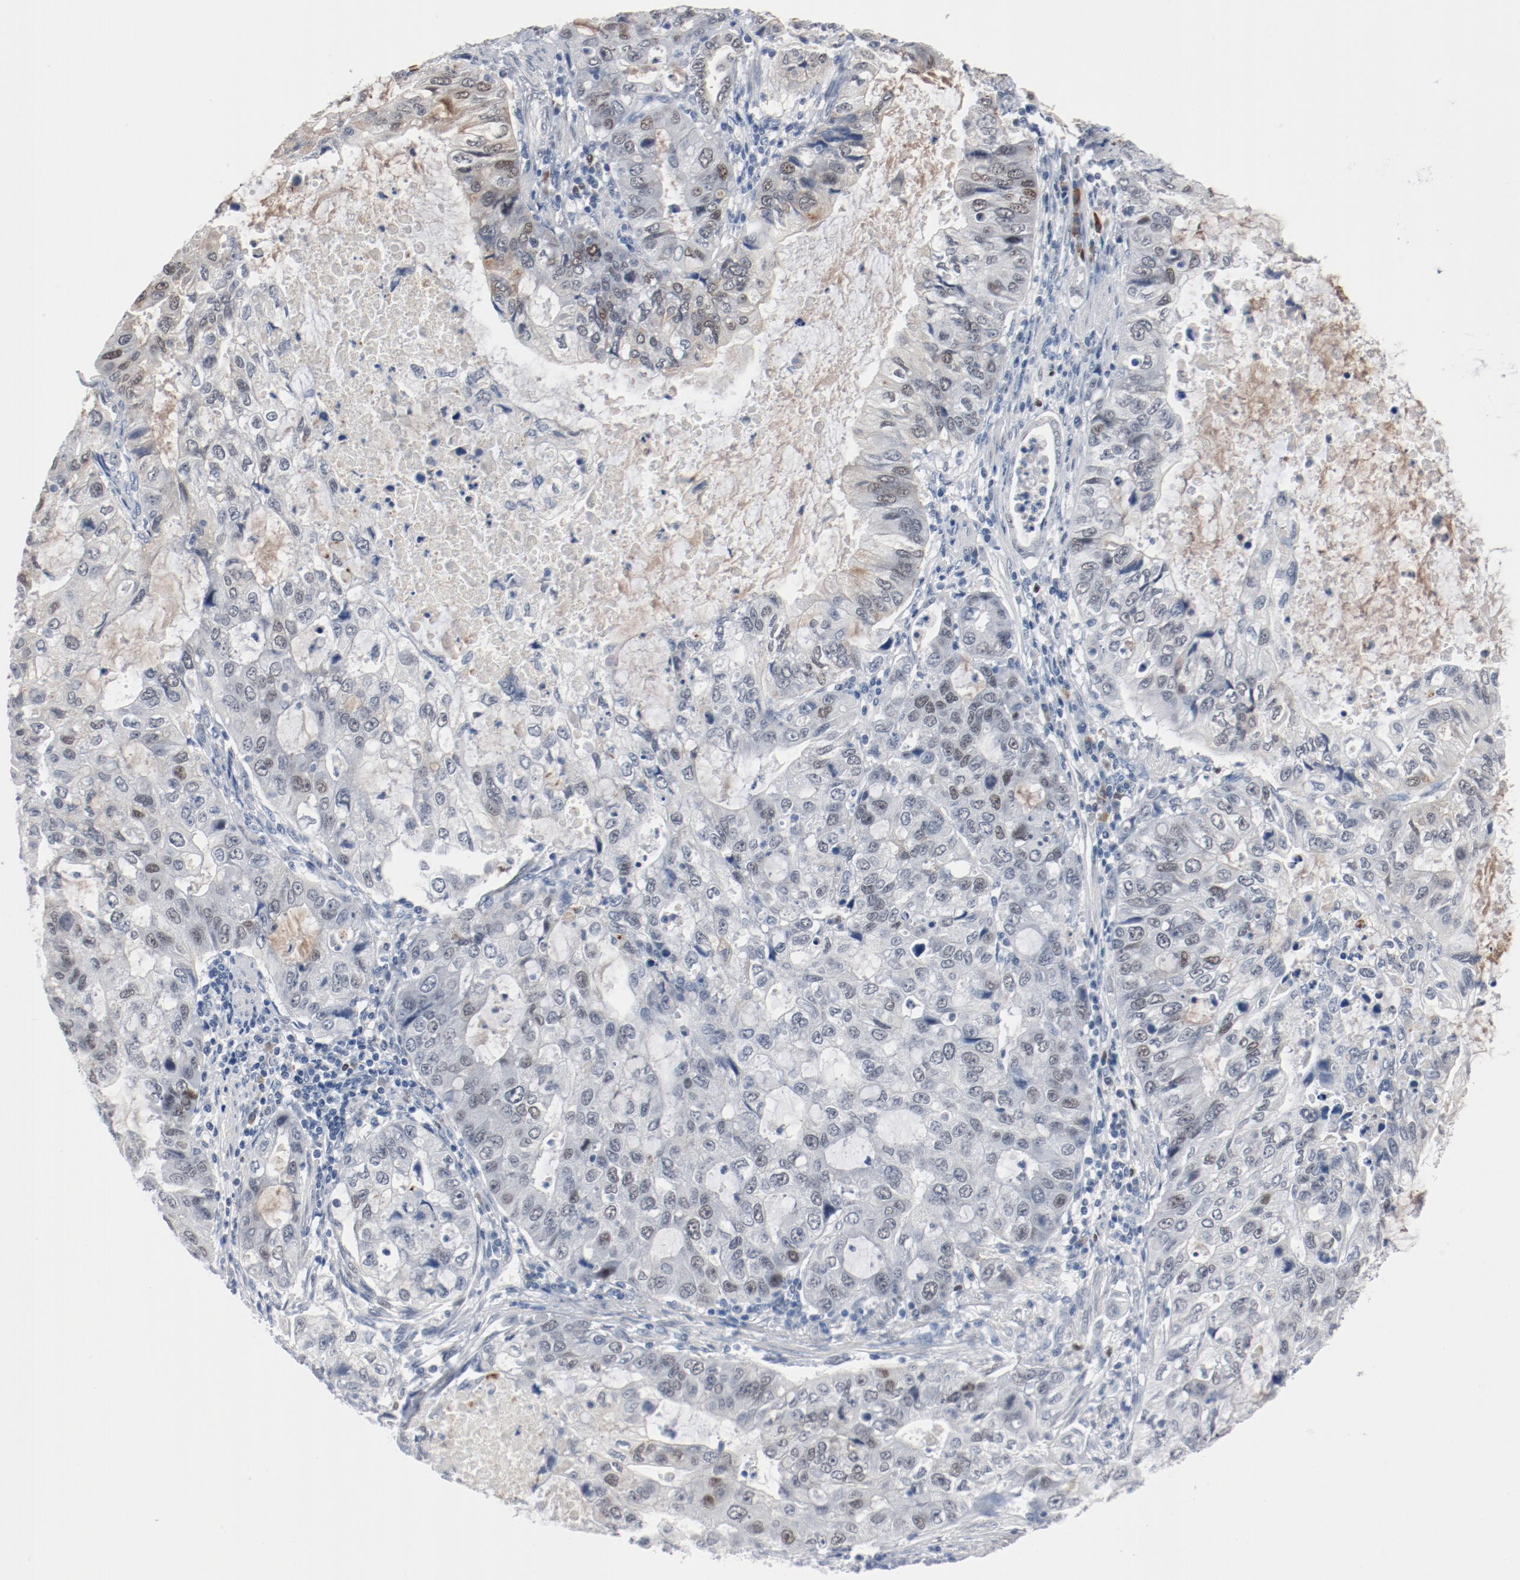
{"staining": {"intensity": "weak", "quantity": "<25%", "location": "nuclear"}, "tissue": "stomach cancer", "cell_type": "Tumor cells", "image_type": "cancer", "snomed": [{"axis": "morphology", "description": "Adenocarcinoma, NOS"}, {"axis": "topography", "description": "Stomach, upper"}], "caption": "This is an immunohistochemistry photomicrograph of stomach cancer (adenocarcinoma). There is no expression in tumor cells.", "gene": "FOXP1", "patient": {"sex": "female", "age": 52}}